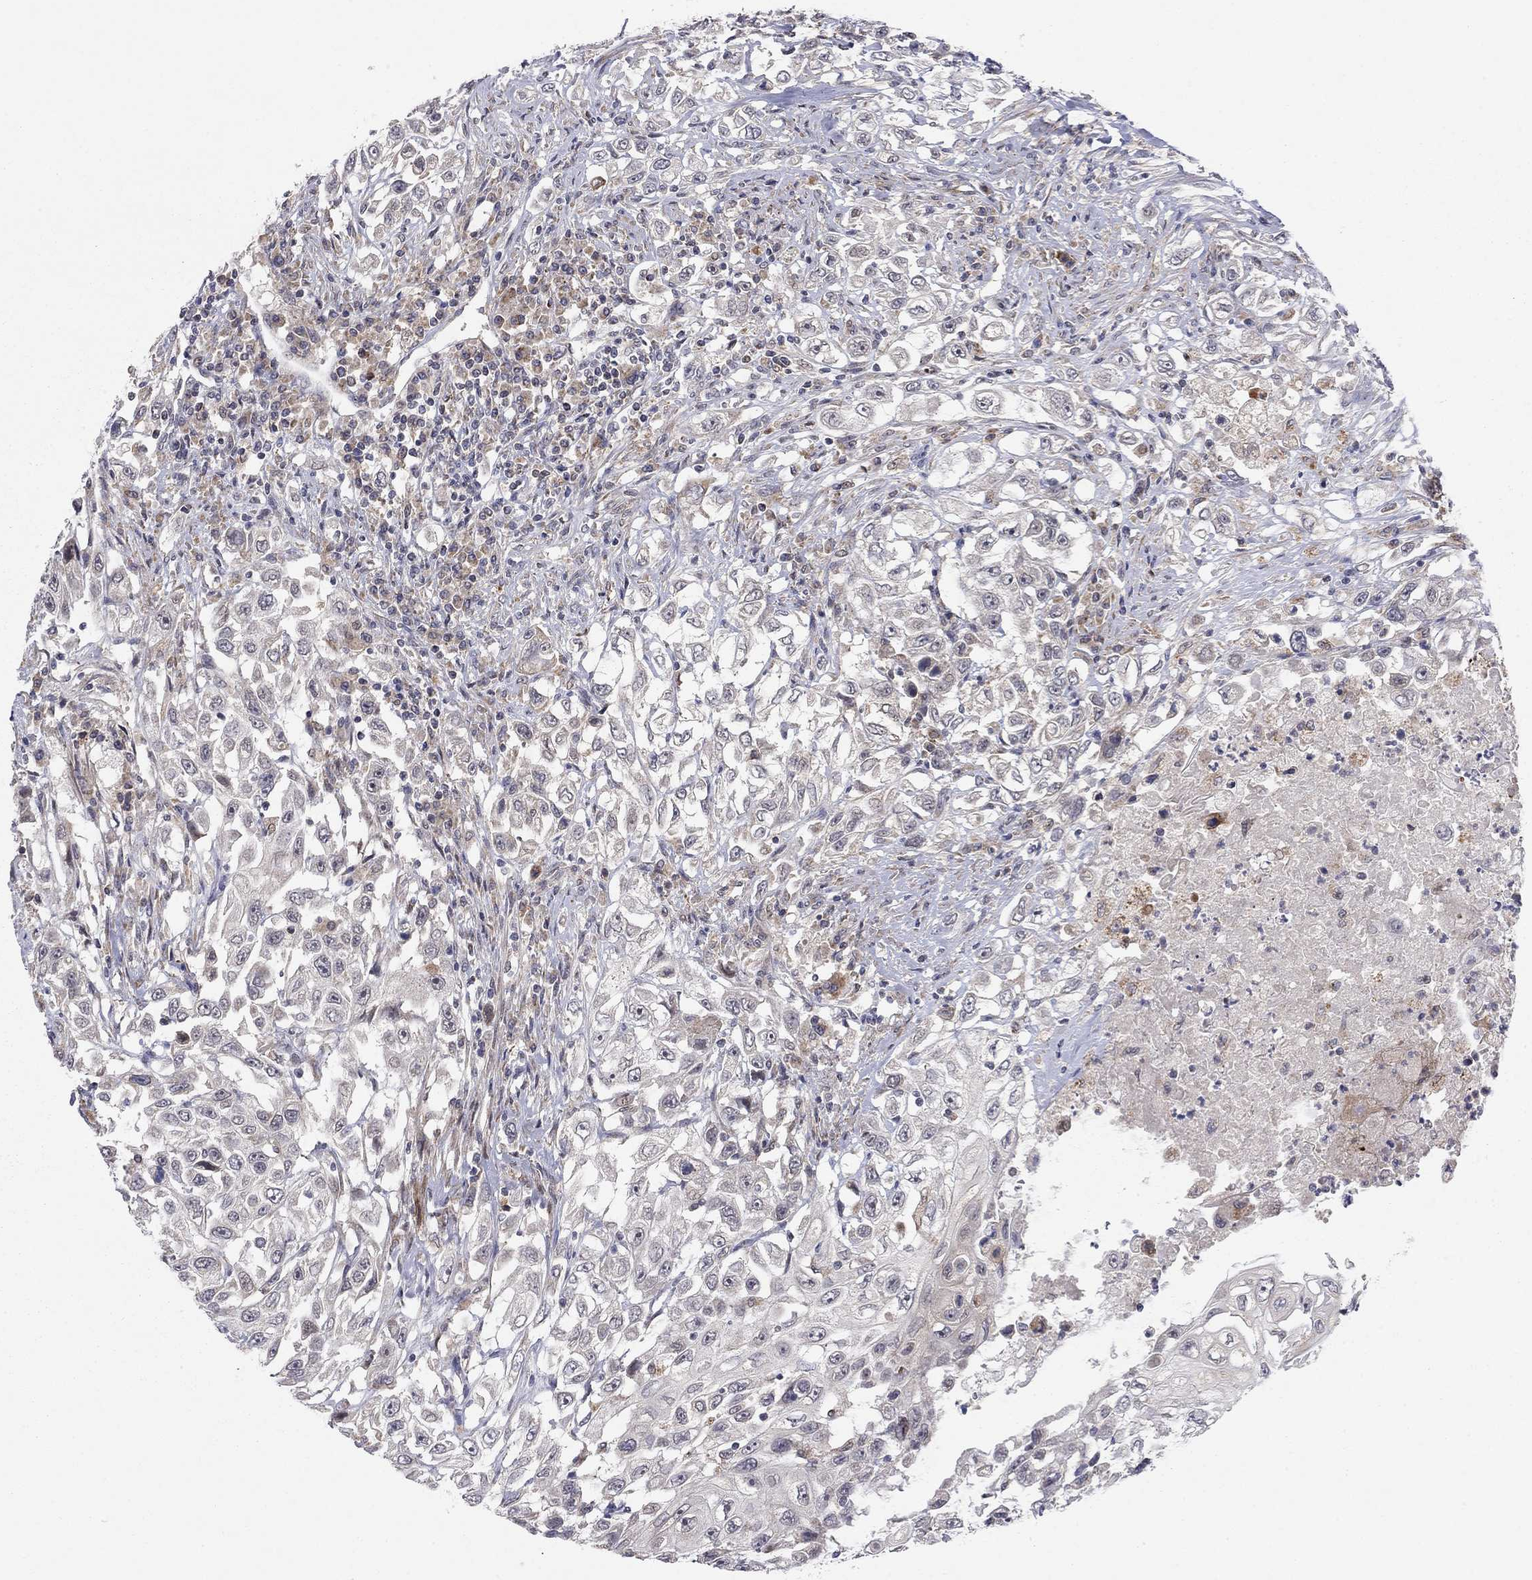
{"staining": {"intensity": "weak", "quantity": "<25%", "location": "cytoplasmic/membranous"}, "tissue": "urothelial cancer", "cell_type": "Tumor cells", "image_type": "cancer", "snomed": [{"axis": "morphology", "description": "Urothelial carcinoma, High grade"}, {"axis": "topography", "description": "Urinary bladder"}], "caption": "DAB (3,3'-diaminobenzidine) immunohistochemical staining of human urothelial cancer demonstrates no significant expression in tumor cells. (Immunohistochemistry, brightfield microscopy, high magnification).", "gene": "IDS", "patient": {"sex": "female", "age": 56}}